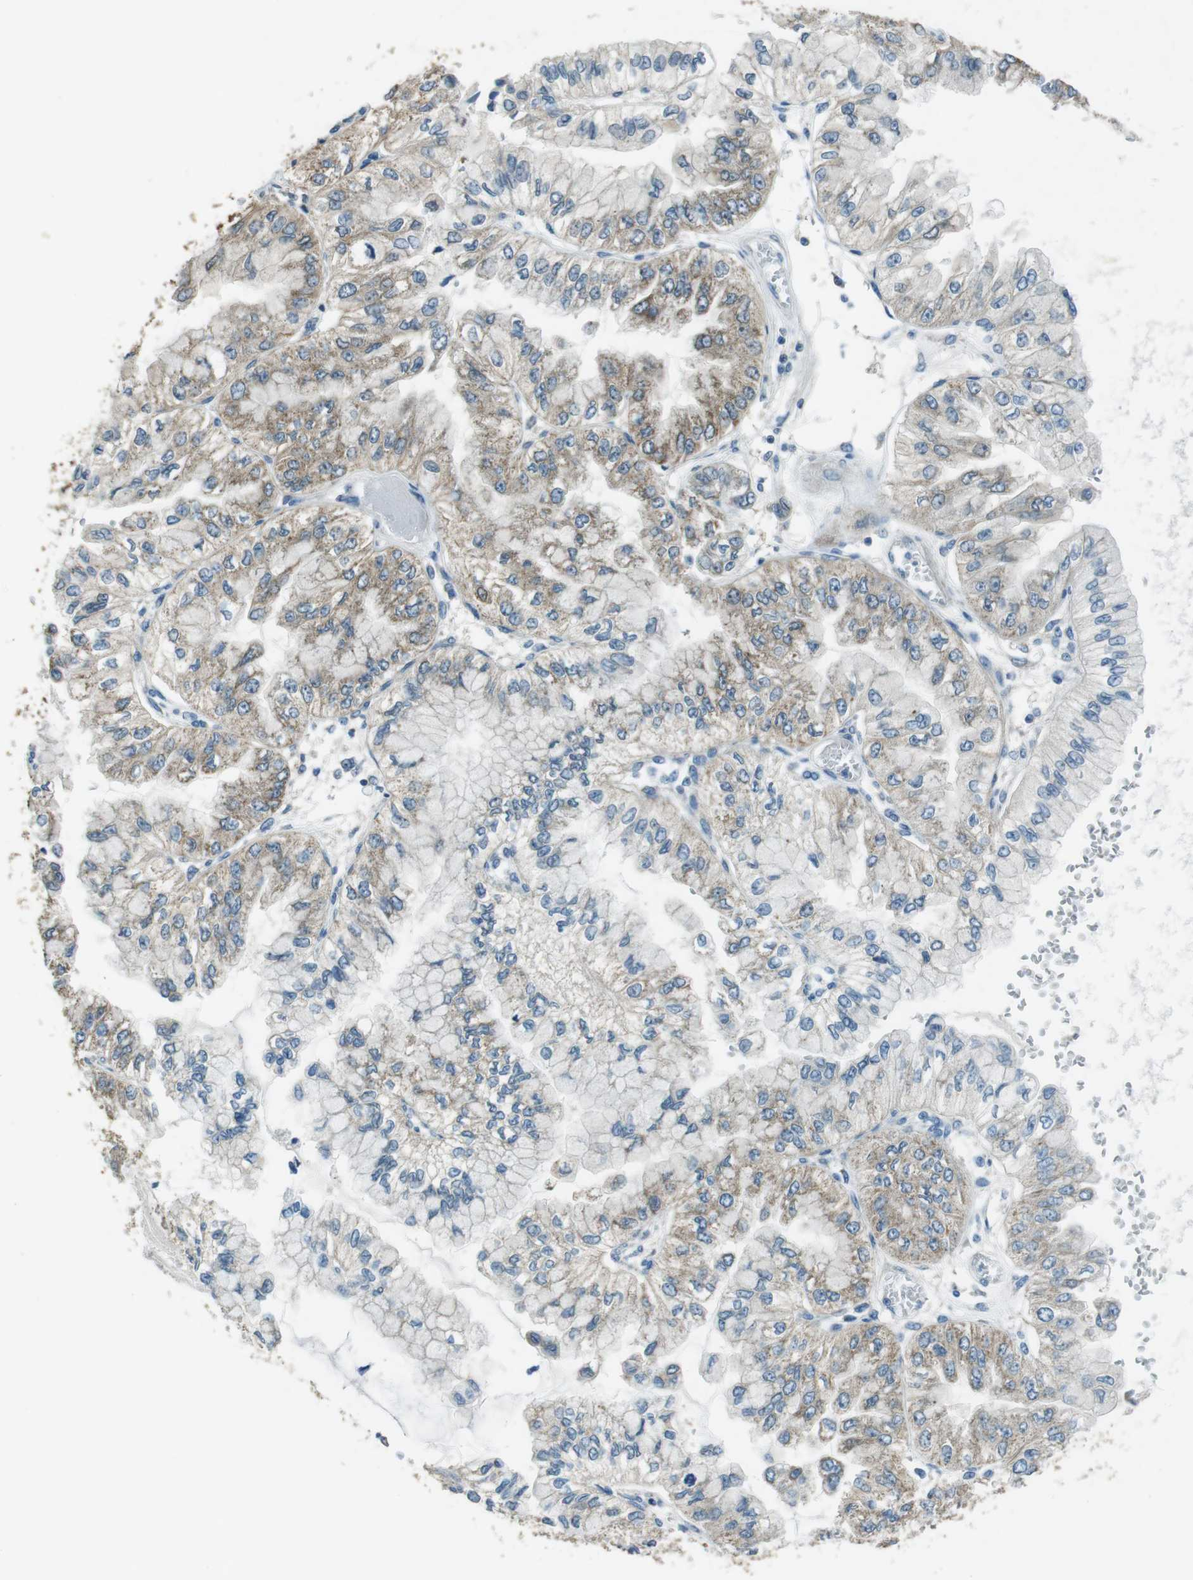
{"staining": {"intensity": "weak", "quantity": "25%-75%", "location": "cytoplasmic/membranous"}, "tissue": "liver cancer", "cell_type": "Tumor cells", "image_type": "cancer", "snomed": [{"axis": "morphology", "description": "Cholangiocarcinoma"}, {"axis": "topography", "description": "Liver"}], "caption": "Protein expression analysis of human liver cancer (cholangiocarcinoma) reveals weak cytoplasmic/membranous positivity in about 25%-75% of tumor cells. Nuclei are stained in blue.", "gene": "MFAP3", "patient": {"sex": "female", "age": 79}}